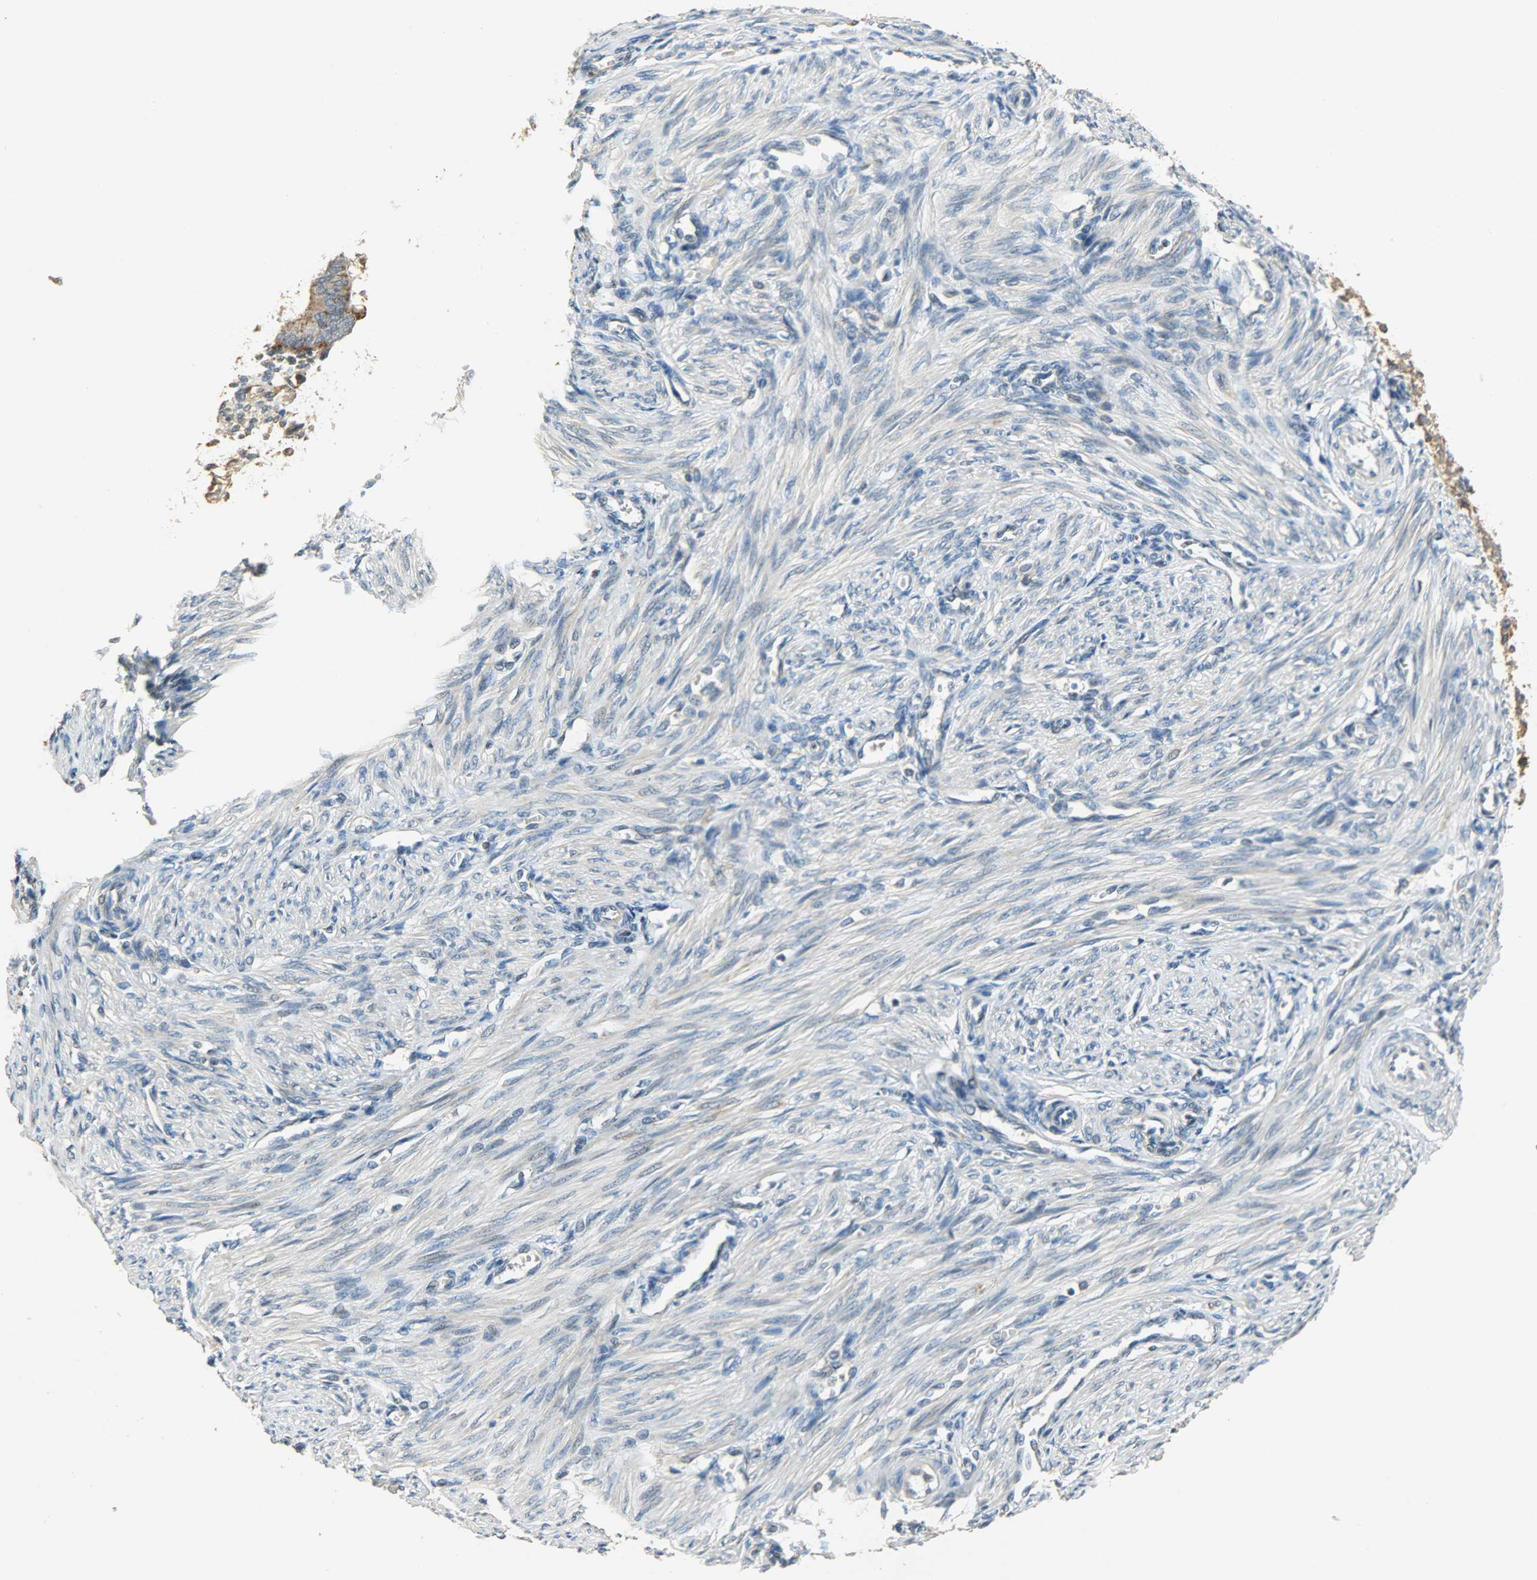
{"staining": {"intensity": "weak", "quantity": ">75%", "location": "cytoplasmic/membranous"}, "tissue": "endometrium", "cell_type": "Cells in endometrial stroma", "image_type": "normal", "snomed": [{"axis": "morphology", "description": "Normal tissue, NOS"}, {"axis": "topography", "description": "Endometrium"}], "caption": "Approximately >75% of cells in endometrial stroma in unremarkable human endometrium demonstrate weak cytoplasmic/membranous protein positivity as visualized by brown immunohistochemical staining.", "gene": "HDHD5", "patient": {"sex": "female", "age": 27}}